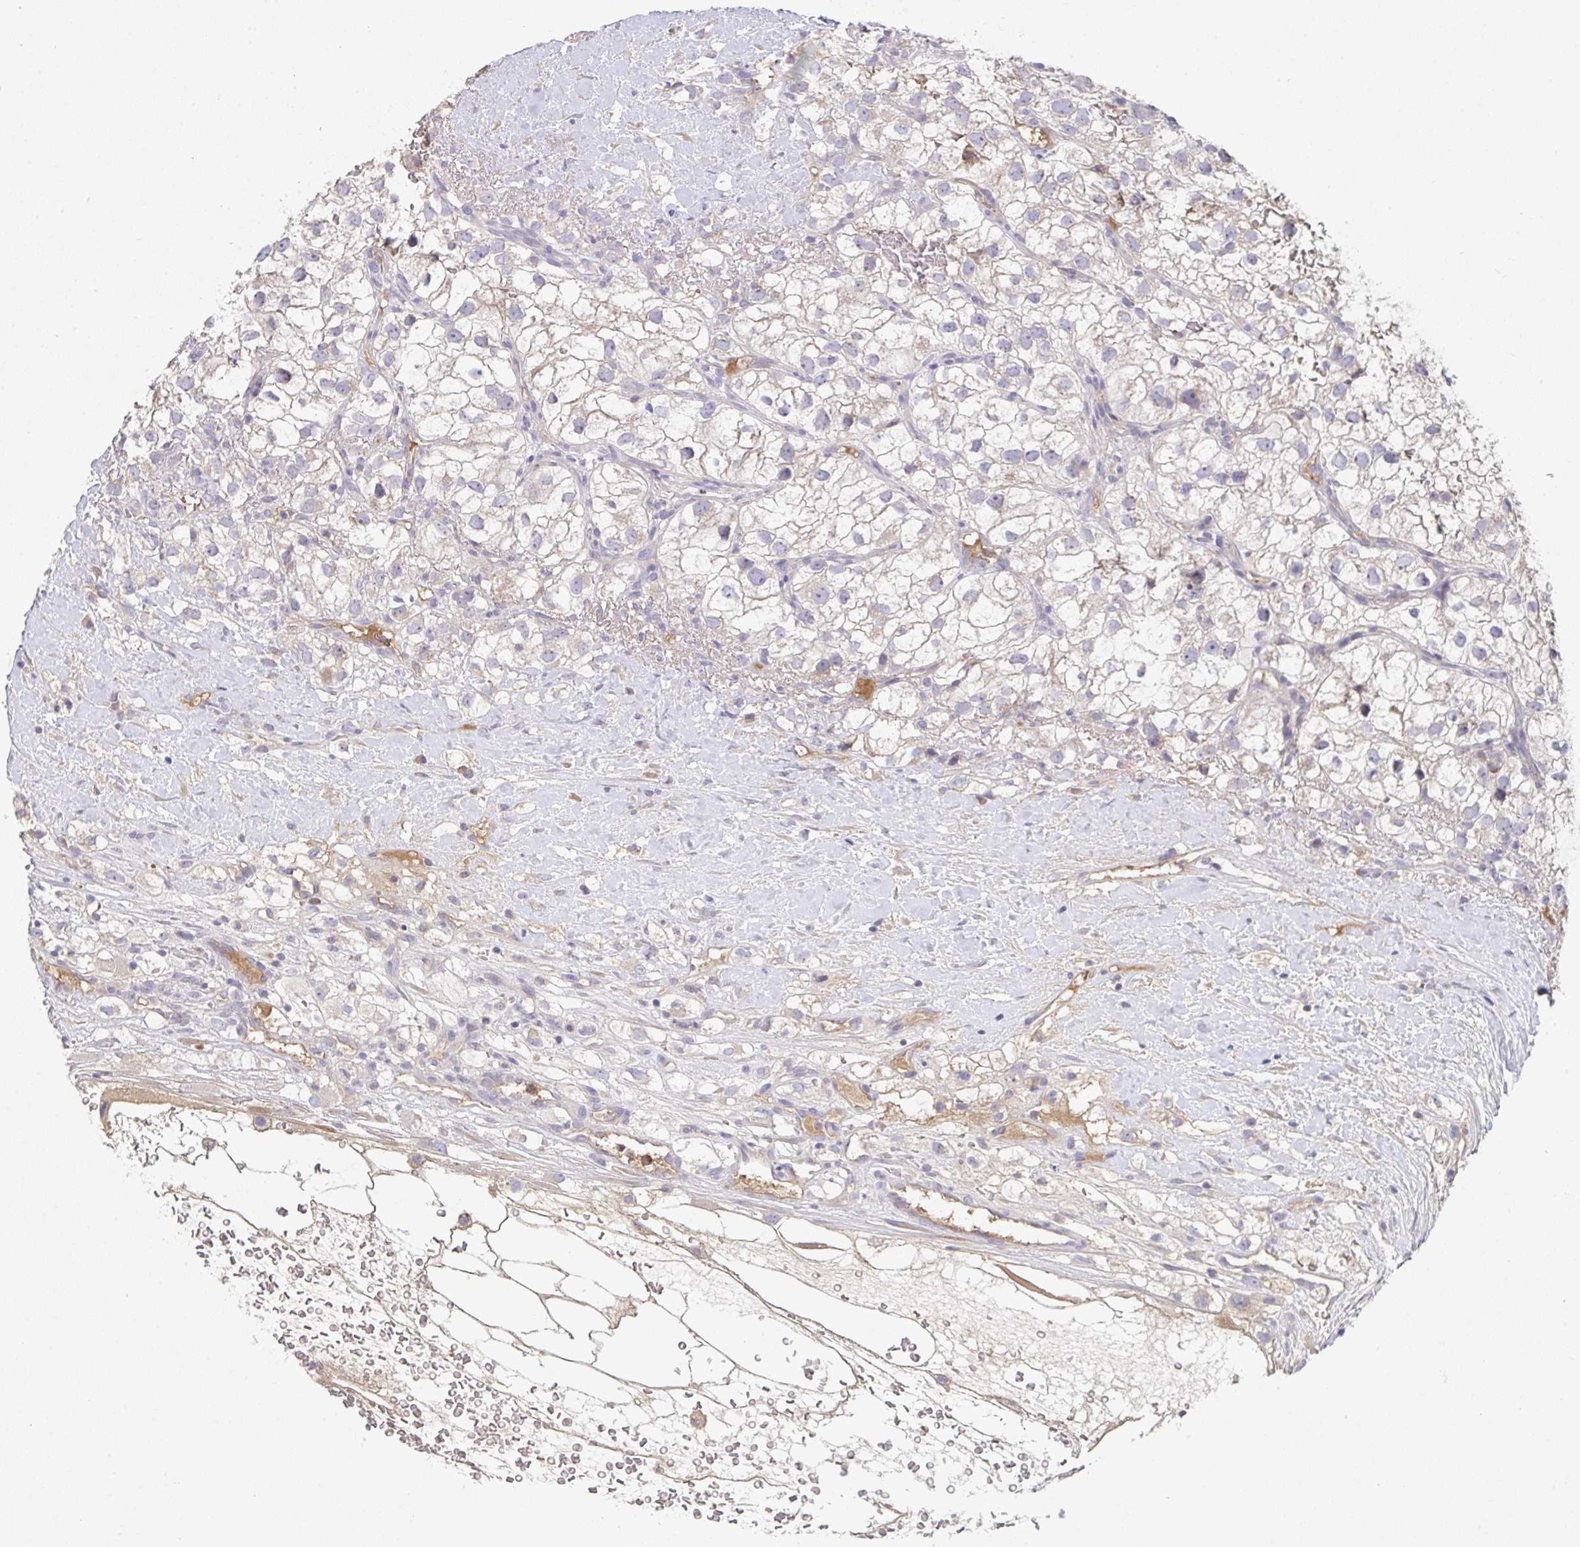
{"staining": {"intensity": "negative", "quantity": "none", "location": "none"}, "tissue": "renal cancer", "cell_type": "Tumor cells", "image_type": "cancer", "snomed": [{"axis": "morphology", "description": "Adenocarcinoma, NOS"}, {"axis": "topography", "description": "Kidney"}], "caption": "The image displays no significant expression in tumor cells of renal cancer (adenocarcinoma).", "gene": "HGFAC", "patient": {"sex": "male", "age": 59}}